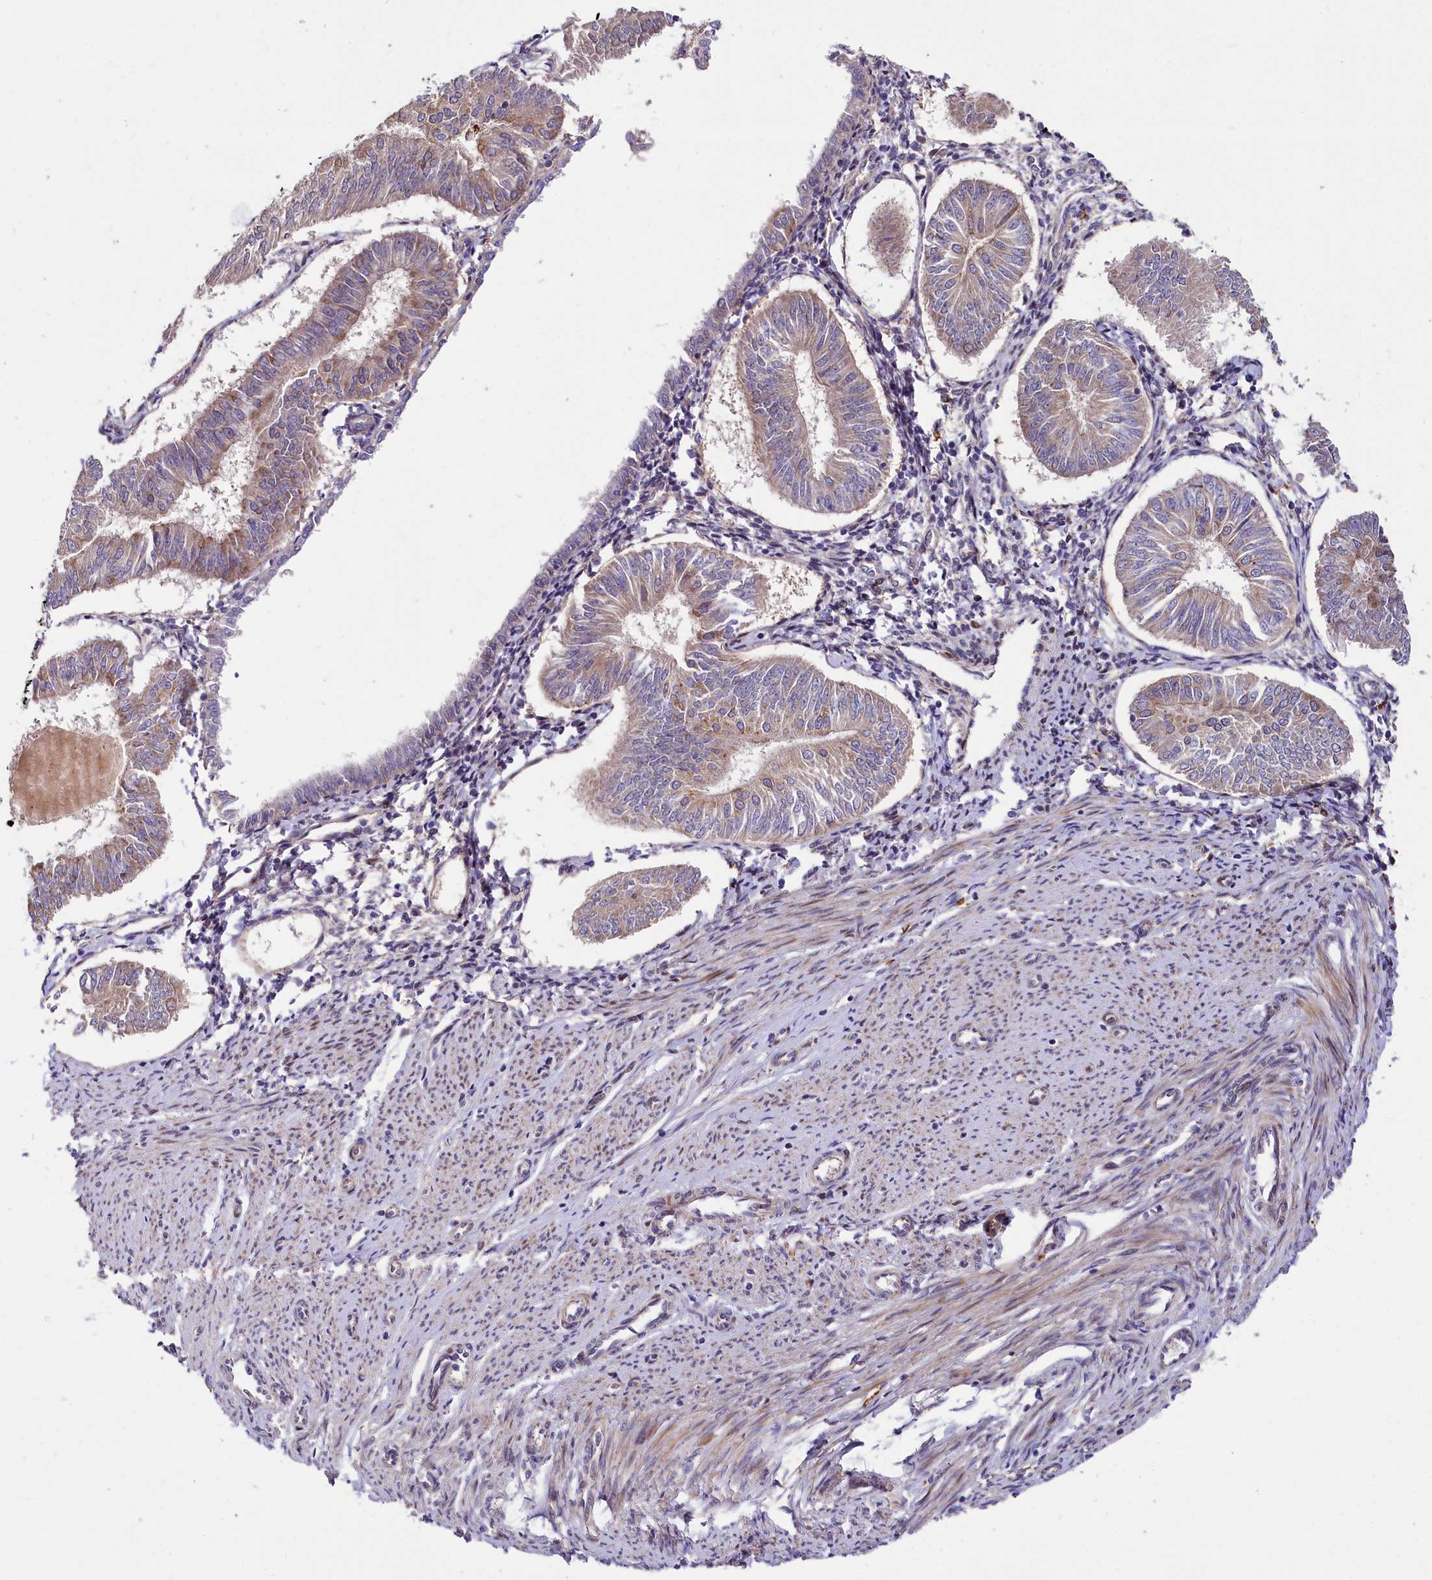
{"staining": {"intensity": "weak", "quantity": "<25%", "location": "cytoplasmic/membranous"}, "tissue": "endometrial cancer", "cell_type": "Tumor cells", "image_type": "cancer", "snomed": [{"axis": "morphology", "description": "Adenocarcinoma, NOS"}, {"axis": "topography", "description": "Endometrium"}], "caption": "A high-resolution image shows immunohistochemistry (IHC) staining of adenocarcinoma (endometrial), which shows no significant staining in tumor cells.", "gene": "PDZRN3", "patient": {"sex": "female", "age": 58}}